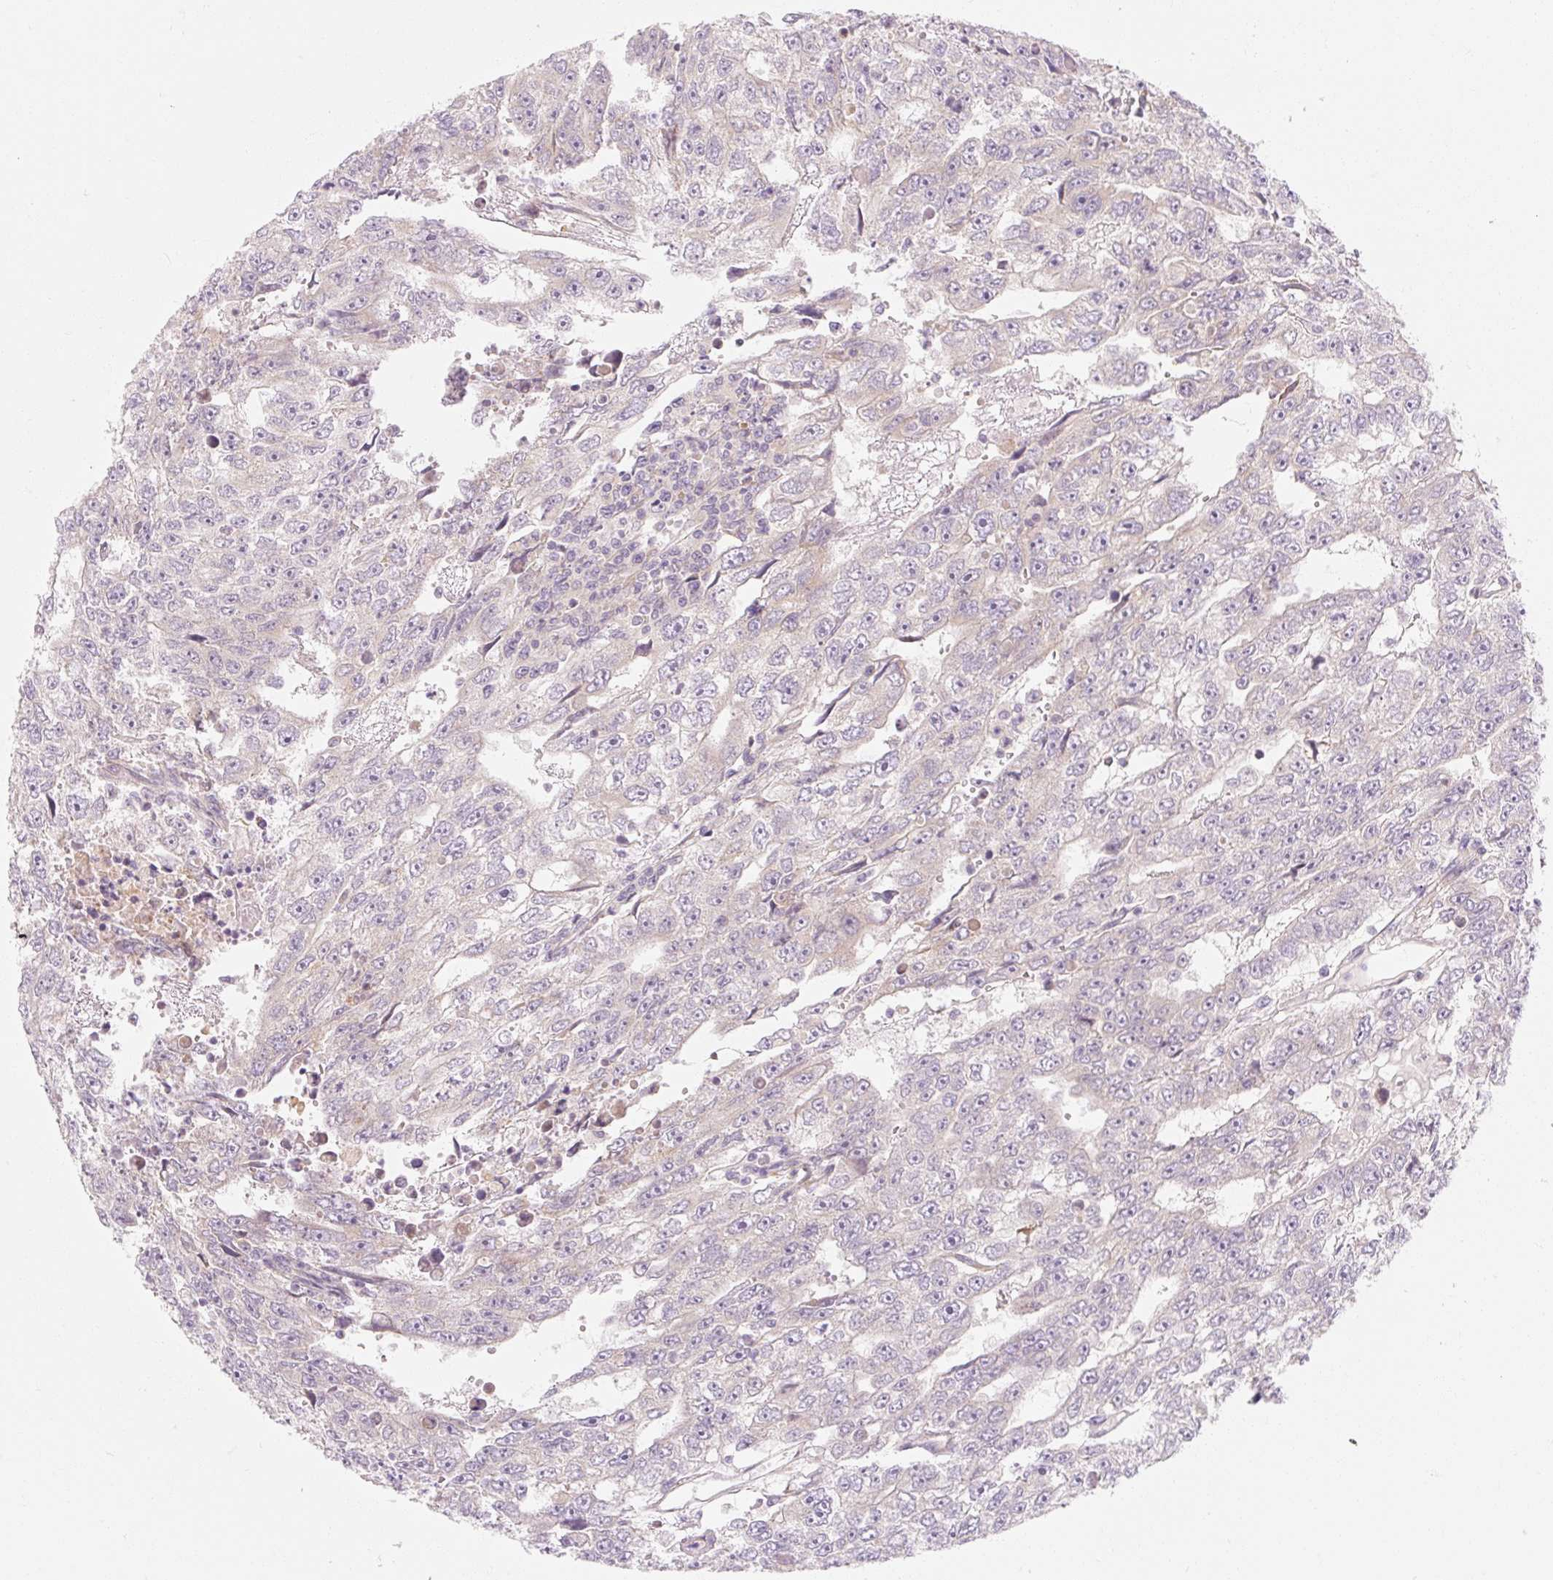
{"staining": {"intensity": "negative", "quantity": "none", "location": "none"}, "tissue": "testis cancer", "cell_type": "Tumor cells", "image_type": "cancer", "snomed": [{"axis": "morphology", "description": "Carcinoma, Embryonal, NOS"}, {"axis": "topography", "description": "Testis"}], "caption": "Human testis embryonal carcinoma stained for a protein using immunohistochemistry (IHC) shows no positivity in tumor cells.", "gene": "MYO1D", "patient": {"sex": "male", "age": 20}}